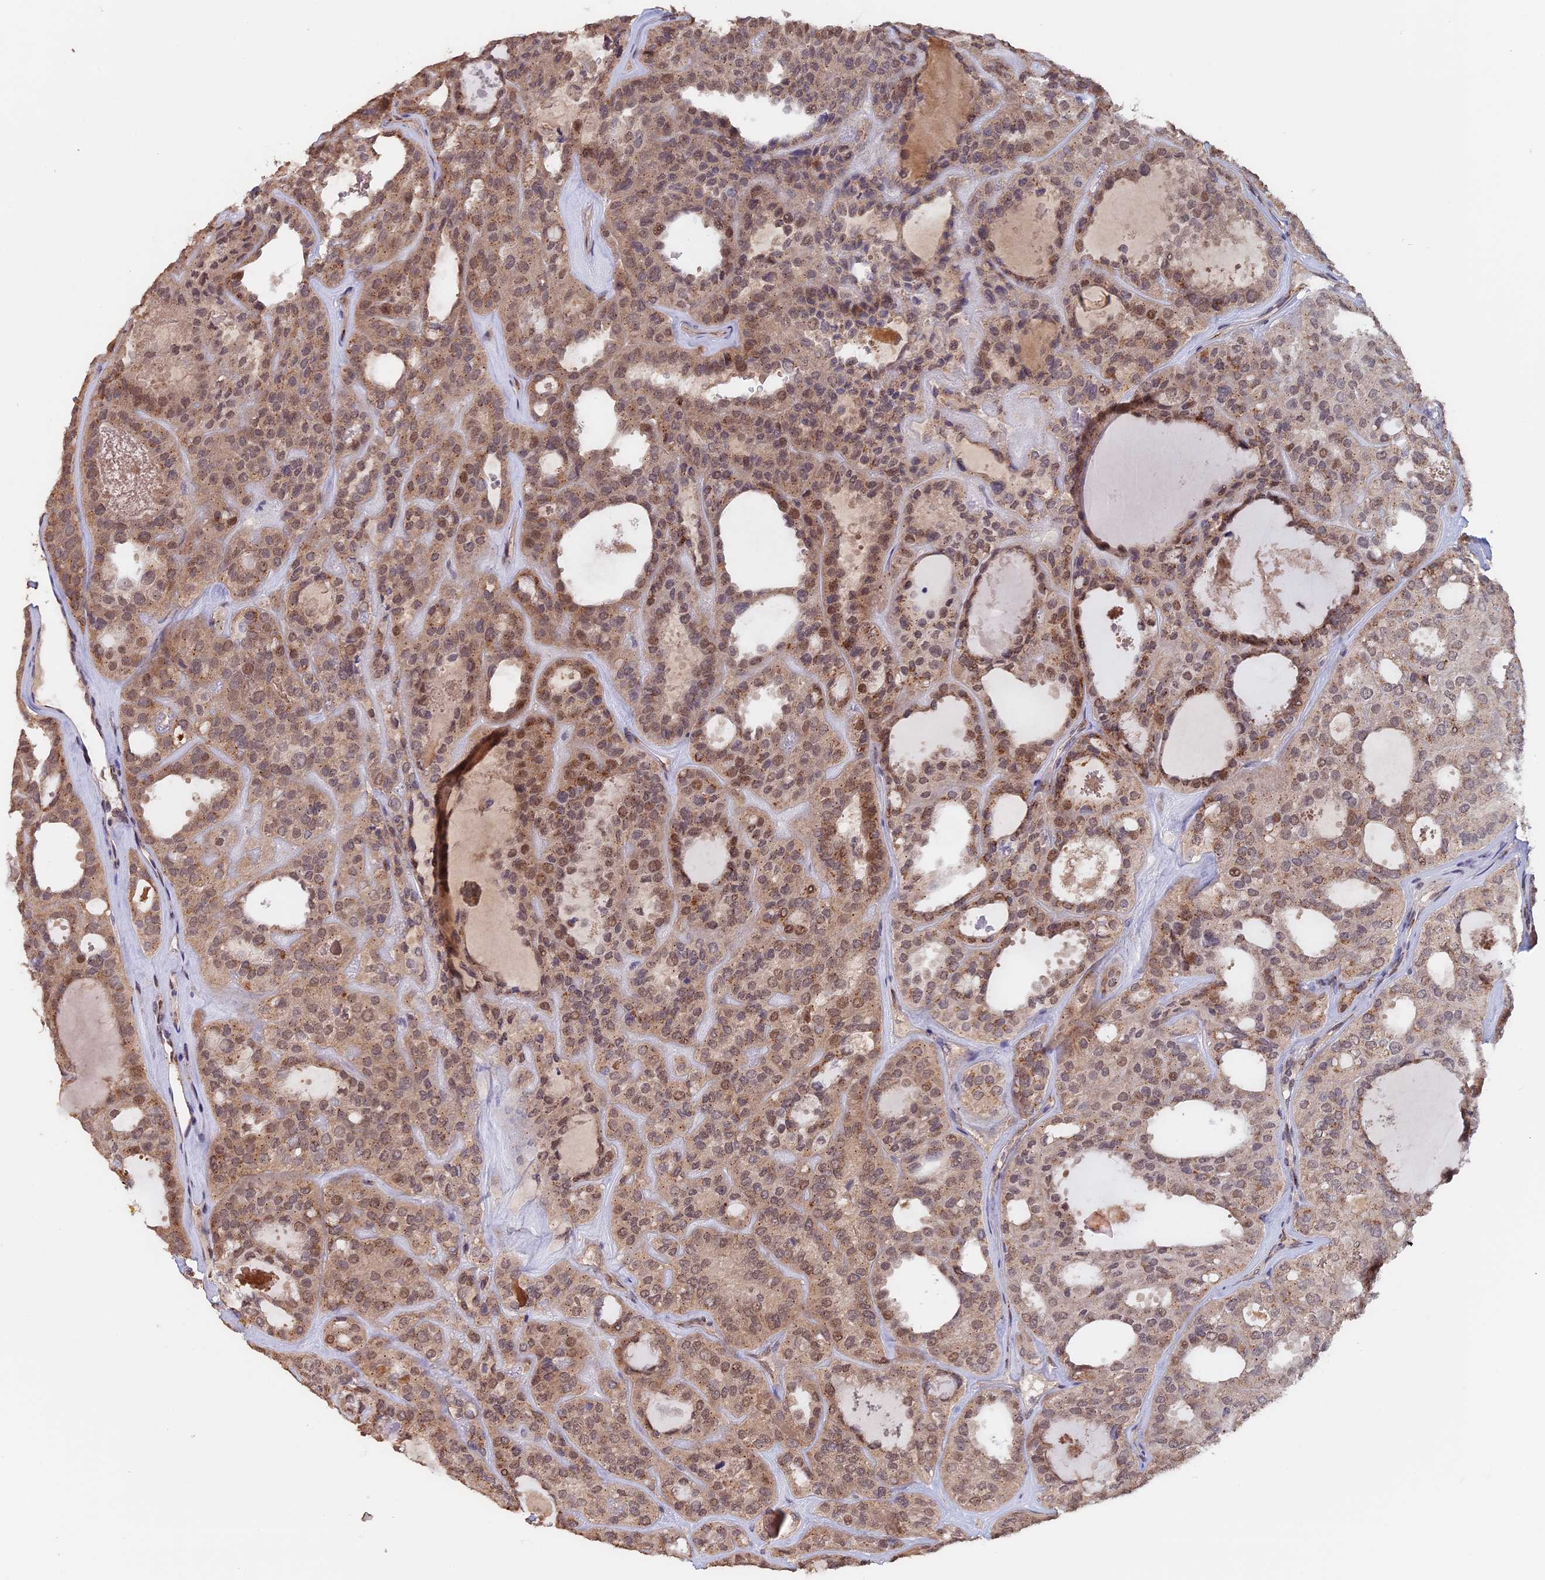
{"staining": {"intensity": "moderate", "quantity": ">75%", "location": "cytoplasmic/membranous,nuclear"}, "tissue": "thyroid cancer", "cell_type": "Tumor cells", "image_type": "cancer", "snomed": [{"axis": "morphology", "description": "Follicular adenoma carcinoma, NOS"}, {"axis": "topography", "description": "Thyroid gland"}], "caption": "DAB immunohistochemical staining of human thyroid follicular adenoma carcinoma displays moderate cytoplasmic/membranous and nuclear protein staining in about >75% of tumor cells.", "gene": "PIGQ", "patient": {"sex": "male", "age": 75}}